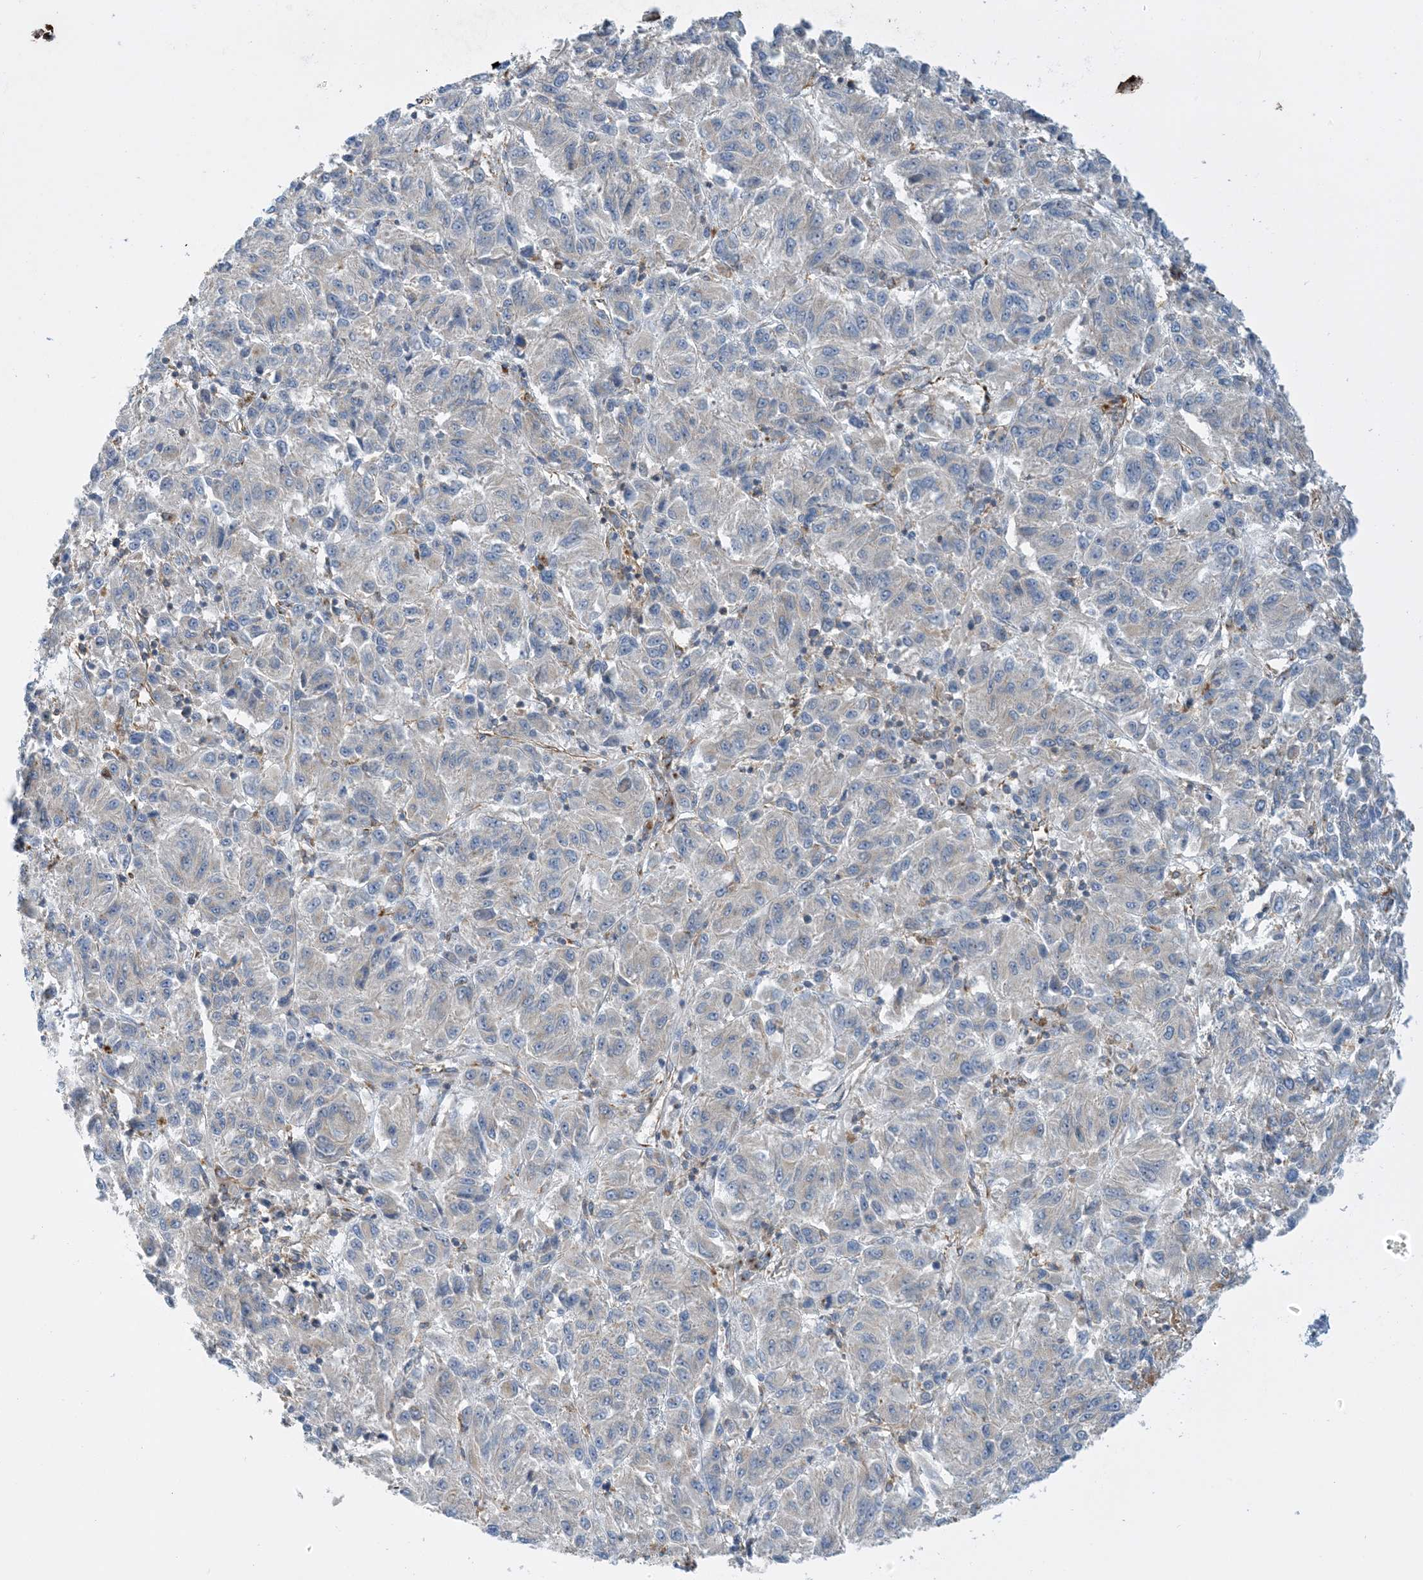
{"staining": {"intensity": "negative", "quantity": "none", "location": "none"}, "tissue": "melanoma", "cell_type": "Tumor cells", "image_type": "cancer", "snomed": [{"axis": "morphology", "description": "Malignant melanoma, Metastatic site"}, {"axis": "topography", "description": "Lung"}], "caption": "This histopathology image is of malignant melanoma (metastatic site) stained with IHC to label a protein in brown with the nuclei are counter-stained blue. There is no expression in tumor cells. (DAB immunohistochemistry (IHC) visualized using brightfield microscopy, high magnification).", "gene": "SIDT1", "patient": {"sex": "male", "age": 64}}